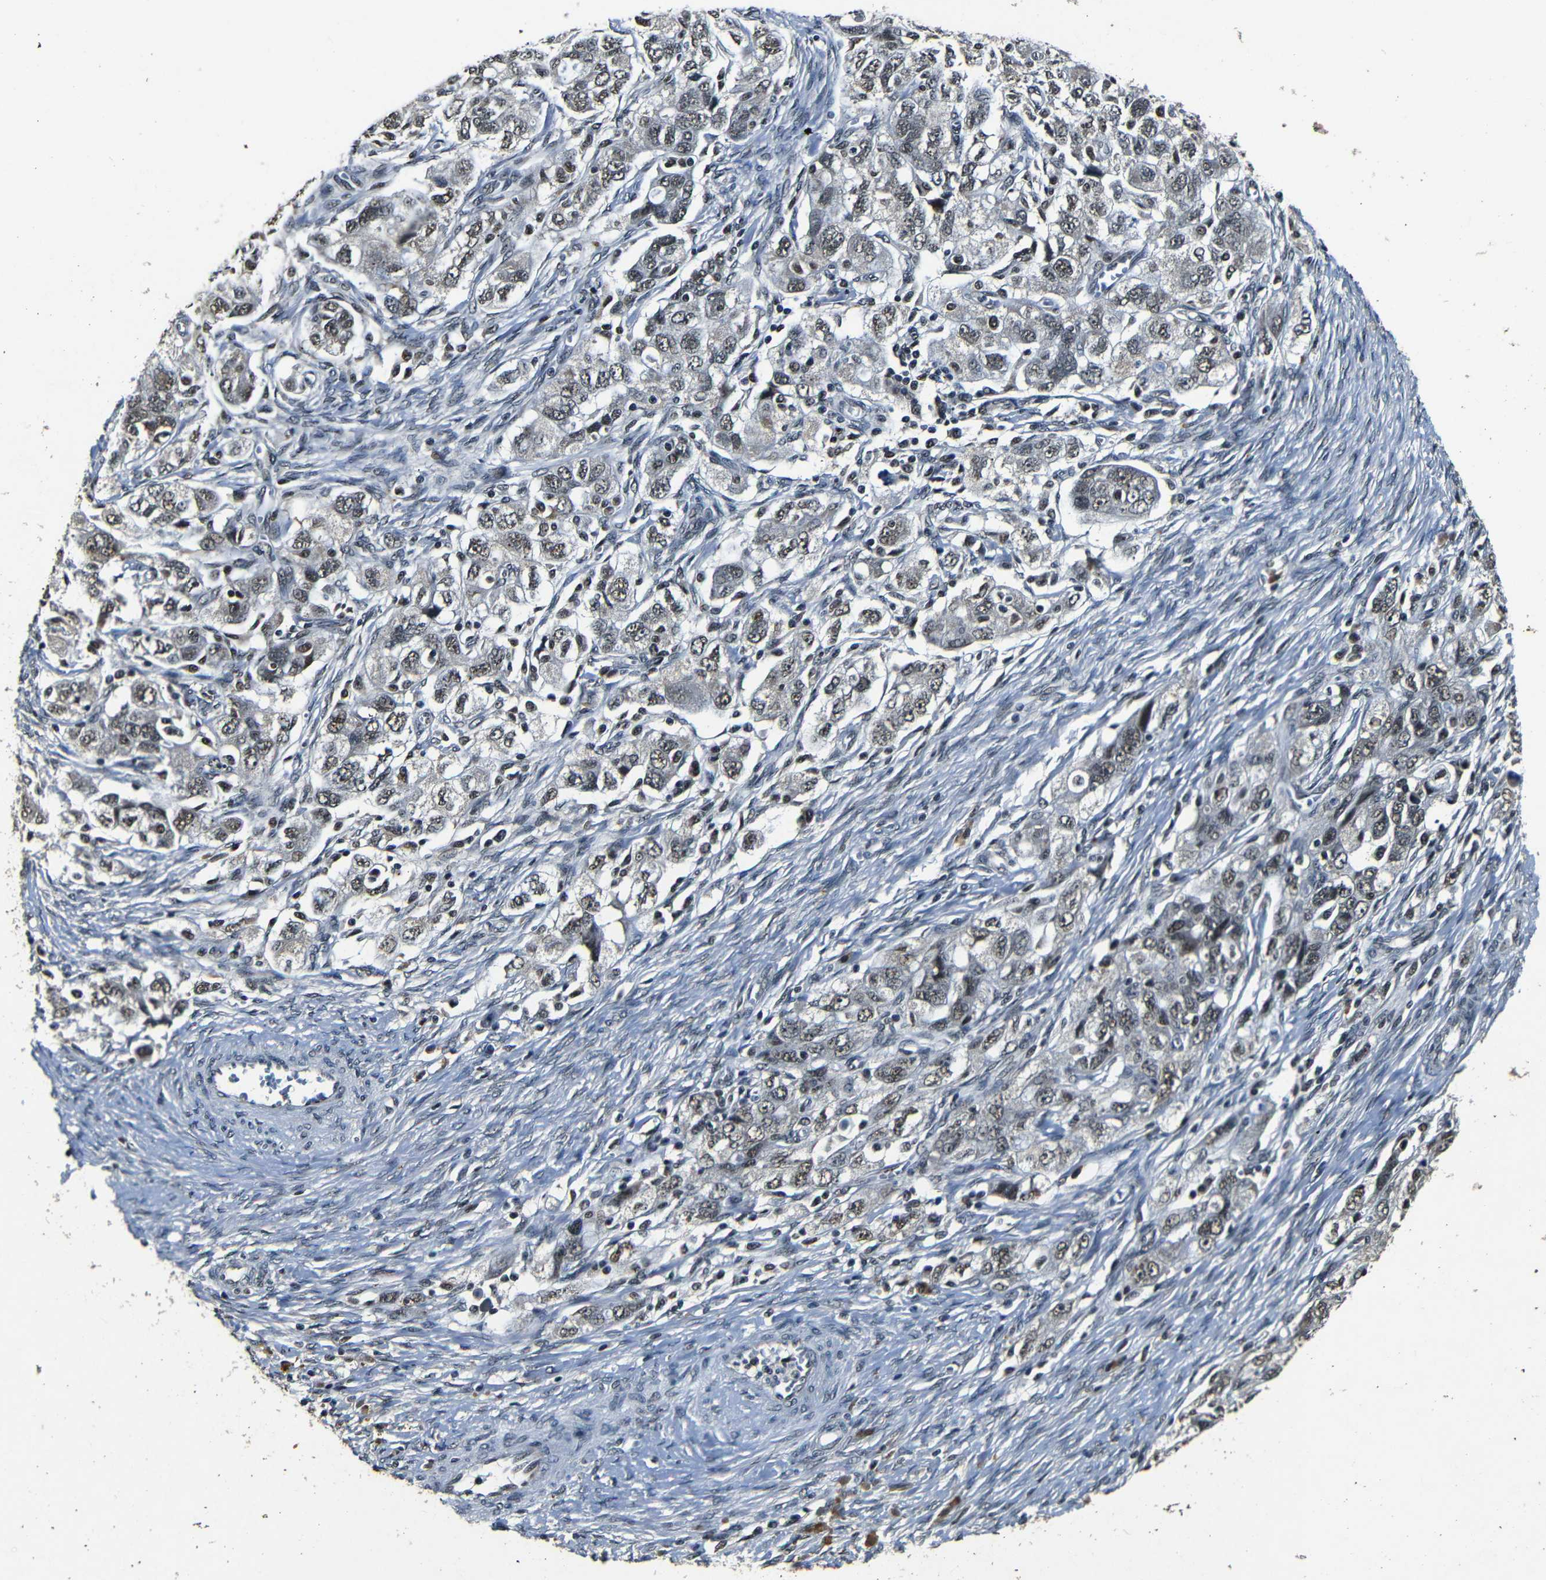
{"staining": {"intensity": "moderate", "quantity": "25%-75%", "location": "nuclear"}, "tissue": "ovarian cancer", "cell_type": "Tumor cells", "image_type": "cancer", "snomed": [{"axis": "morphology", "description": "Carcinoma, NOS"}, {"axis": "morphology", "description": "Cystadenocarcinoma, serous, NOS"}, {"axis": "topography", "description": "Ovary"}], "caption": "Tumor cells display moderate nuclear expression in about 25%-75% of cells in ovarian cancer (carcinoma). (DAB (3,3'-diaminobenzidine) = brown stain, brightfield microscopy at high magnification).", "gene": "FOXD4", "patient": {"sex": "female", "age": 69}}